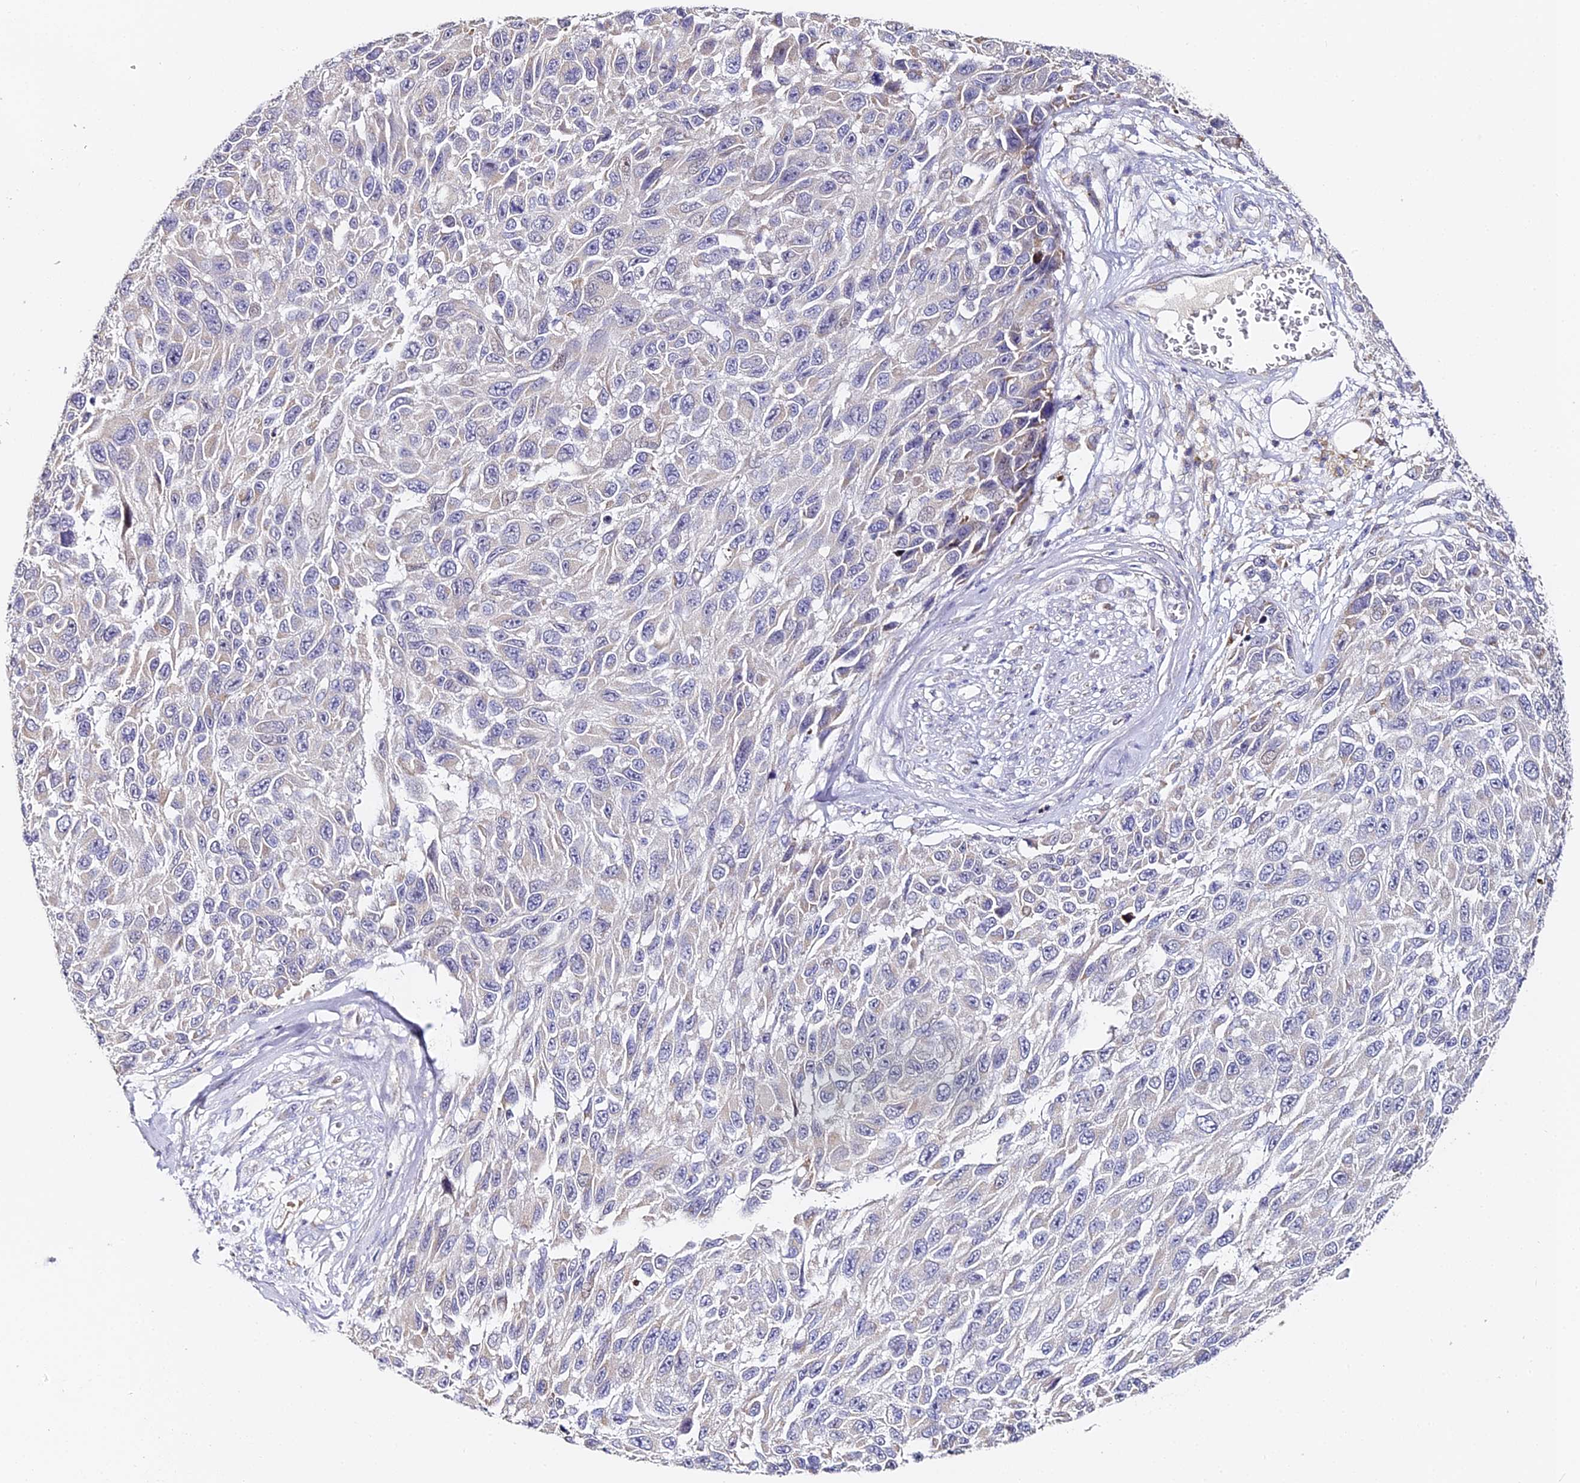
{"staining": {"intensity": "negative", "quantity": "none", "location": "none"}, "tissue": "melanoma", "cell_type": "Tumor cells", "image_type": "cancer", "snomed": [{"axis": "morphology", "description": "Normal tissue, NOS"}, {"axis": "morphology", "description": "Malignant melanoma, NOS"}, {"axis": "topography", "description": "Skin"}], "caption": "The histopathology image demonstrates no staining of tumor cells in malignant melanoma.", "gene": "SERP1", "patient": {"sex": "female", "age": 96}}